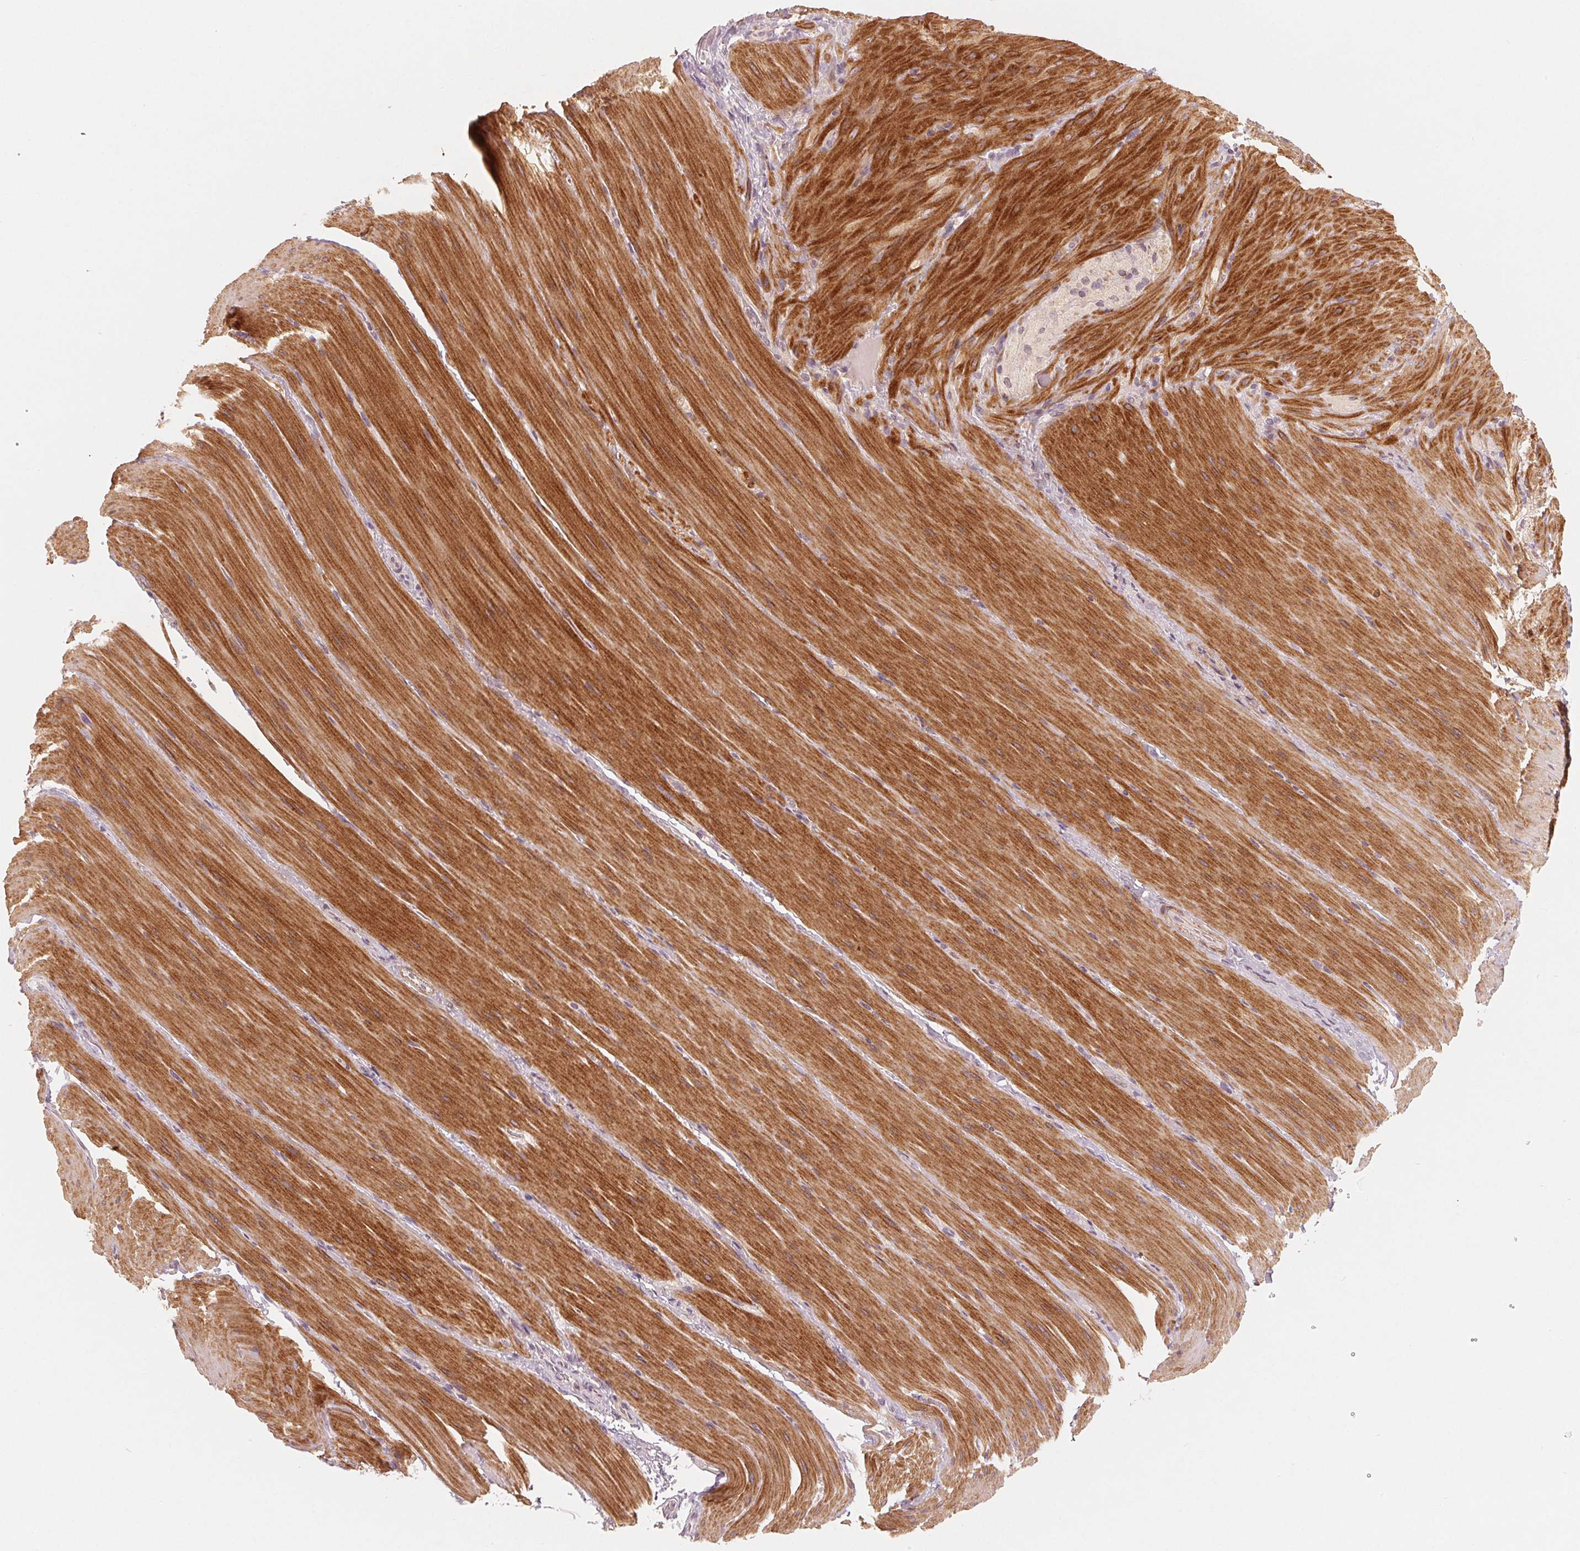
{"staining": {"intensity": "strong", "quantity": "25%-75%", "location": "cytoplasmic/membranous"}, "tissue": "smooth muscle", "cell_type": "Smooth muscle cells", "image_type": "normal", "snomed": [{"axis": "morphology", "description": "Normal tissue, NOS"}, {"axis": "topography", "description": "Smooth muscle"}, {"axis": "topography", "description": "Colon"}], "caption": "Protein staining displays strong cytoplasmic/membranous staining in about 25%-75% of smooth muscle cells in unremarkable smooth muscle. (brown staining indicates protein expression, while blue staining denotes nuclei).", "gene": "GHITM", "patient": {"sex": "male", "age": 73}}